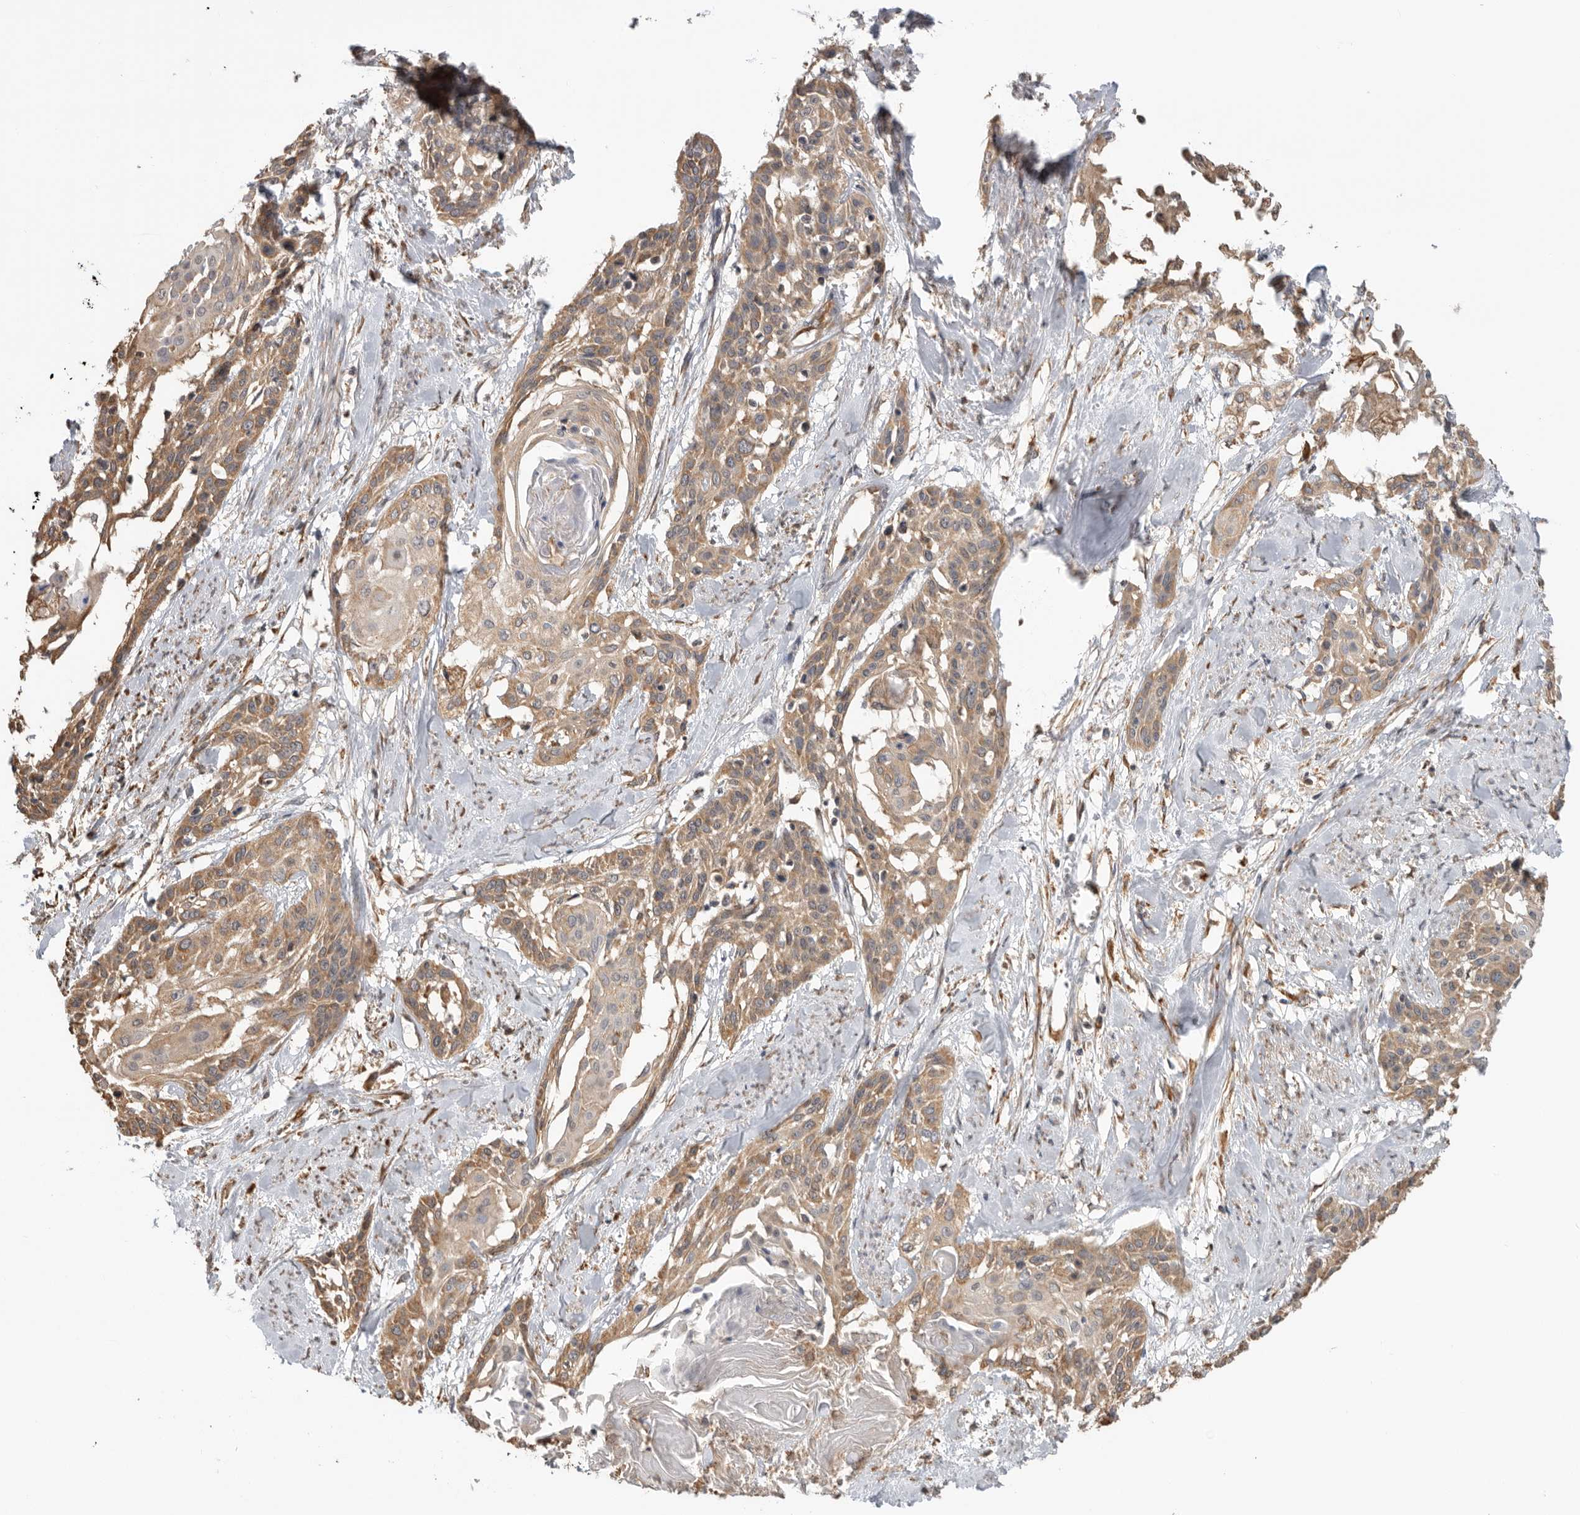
{"staining": {"intensity": "moderate", "quantity": ">75%", "location": "cytoplasmic/membranous"}, "tissue": "cervical cancer", "cell_type": "Tumor cells", "image_type": "cancer", "snomed": [{"axis": "morphology", "description": "Squamous cell carcinoma, NOS"}, {"axis": "topography", "description": "Cervix"}], "caption": "Protein expression analysis of human squamous cell carcinoma (cervical) reveals moderate cytoplasmic/membranous staining in about >75% of tumor cells. (DAB (3,3'-diaminobenzidine) IHC with brightfield microscopy, high magnification).", "gene": "CDC42BPB", "patient": {"sex": "female", "age": 57}}